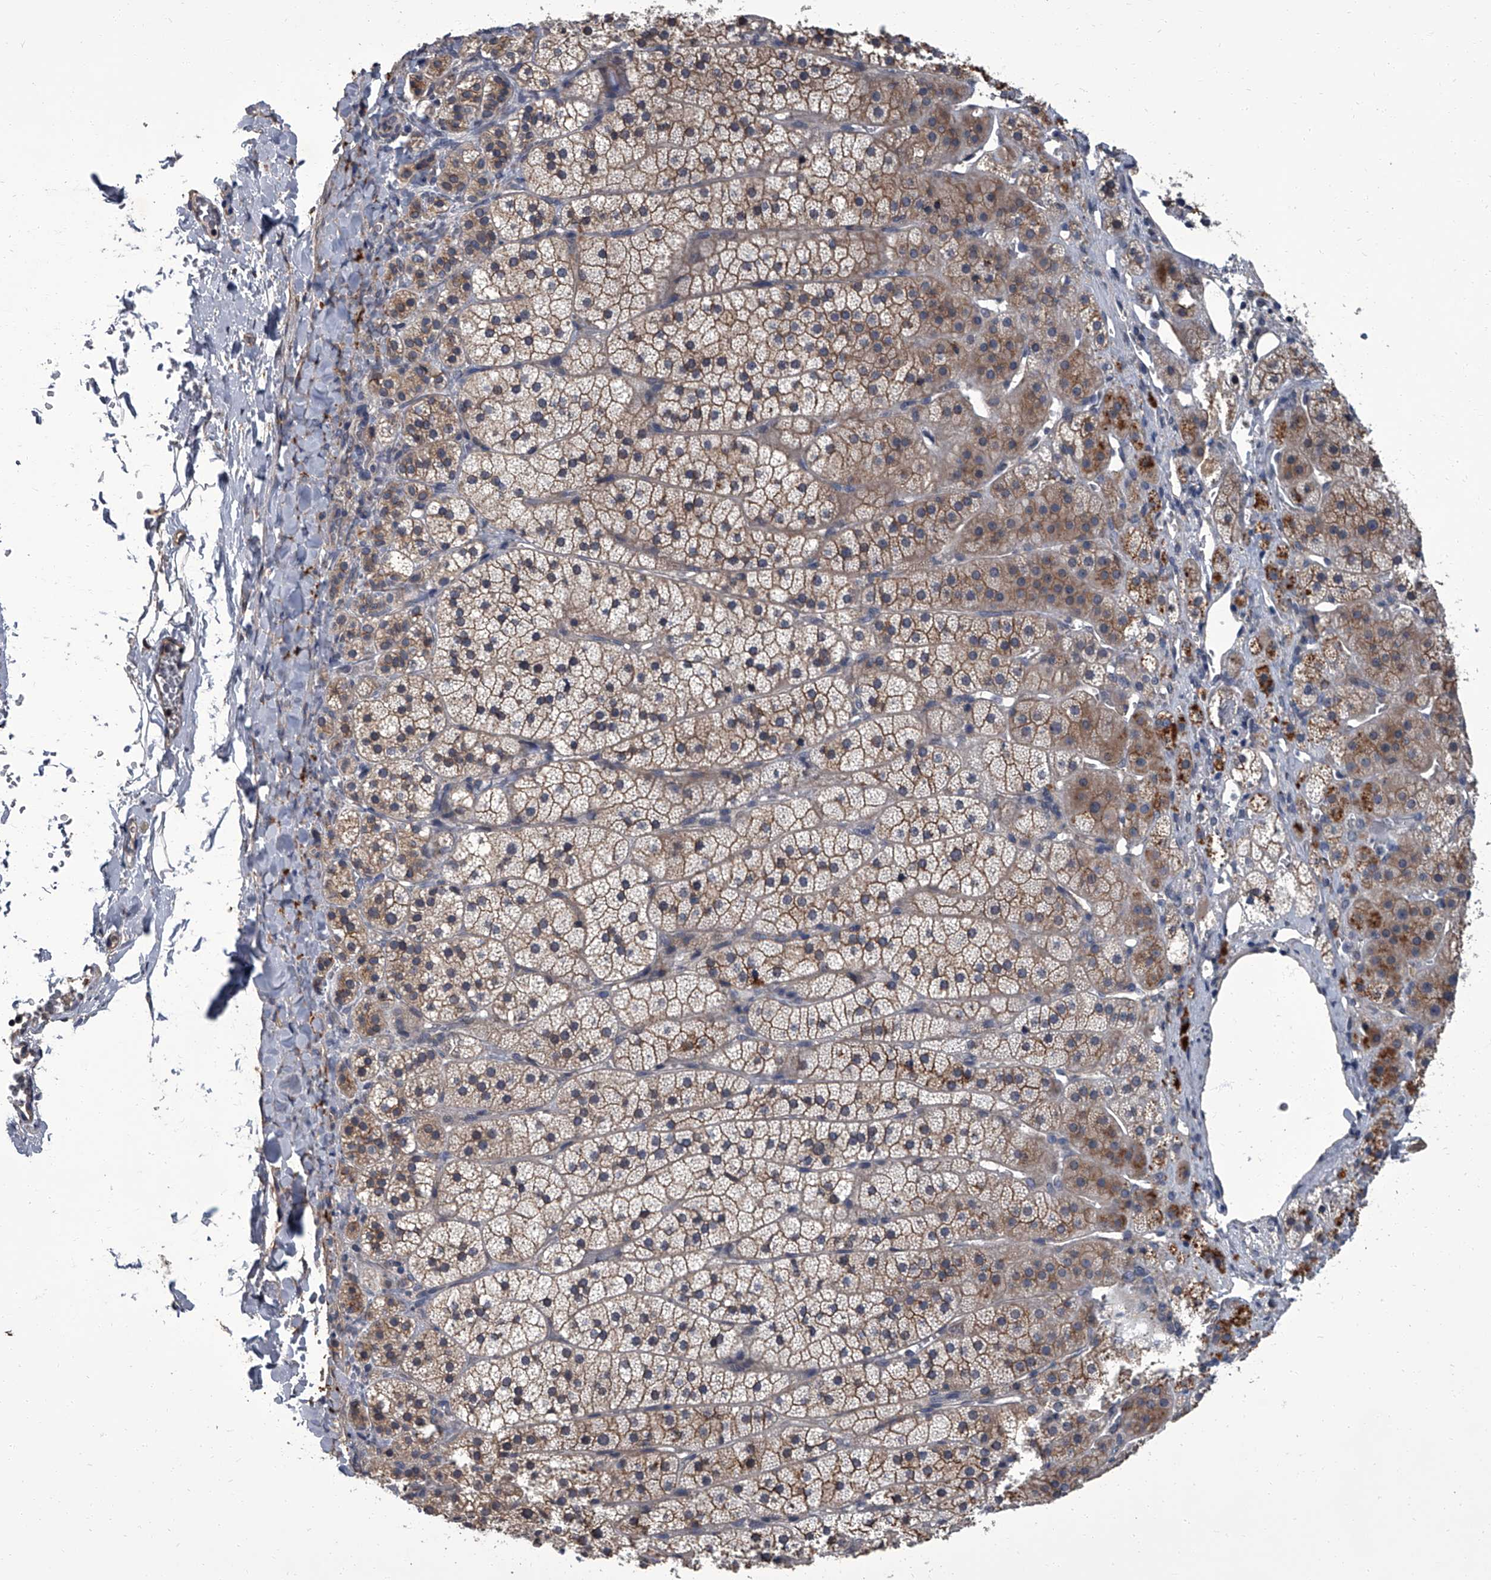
{"staining": {"intensity": "moderate", "quantity": ">75%", "location": "cytoplasmic/membranous"}, "tissue": "adrenal gland", "cell_type": "Glandular cells", "image_type": "normal", "snomed": [{"axis": "morphology", "description": "Normal tissue, NOS"}, {"axis": "topography", "description": "Adrenal gland"}], "caption": "IHC micrograph of benign adrenal gland stained for a protein (brown), which displays medium levels of moderate cytoplasmic/membranous staining in about >75% of glandular cells.", "gene": "SIRT4", "patient": {"sex": "female", "age": 44}}